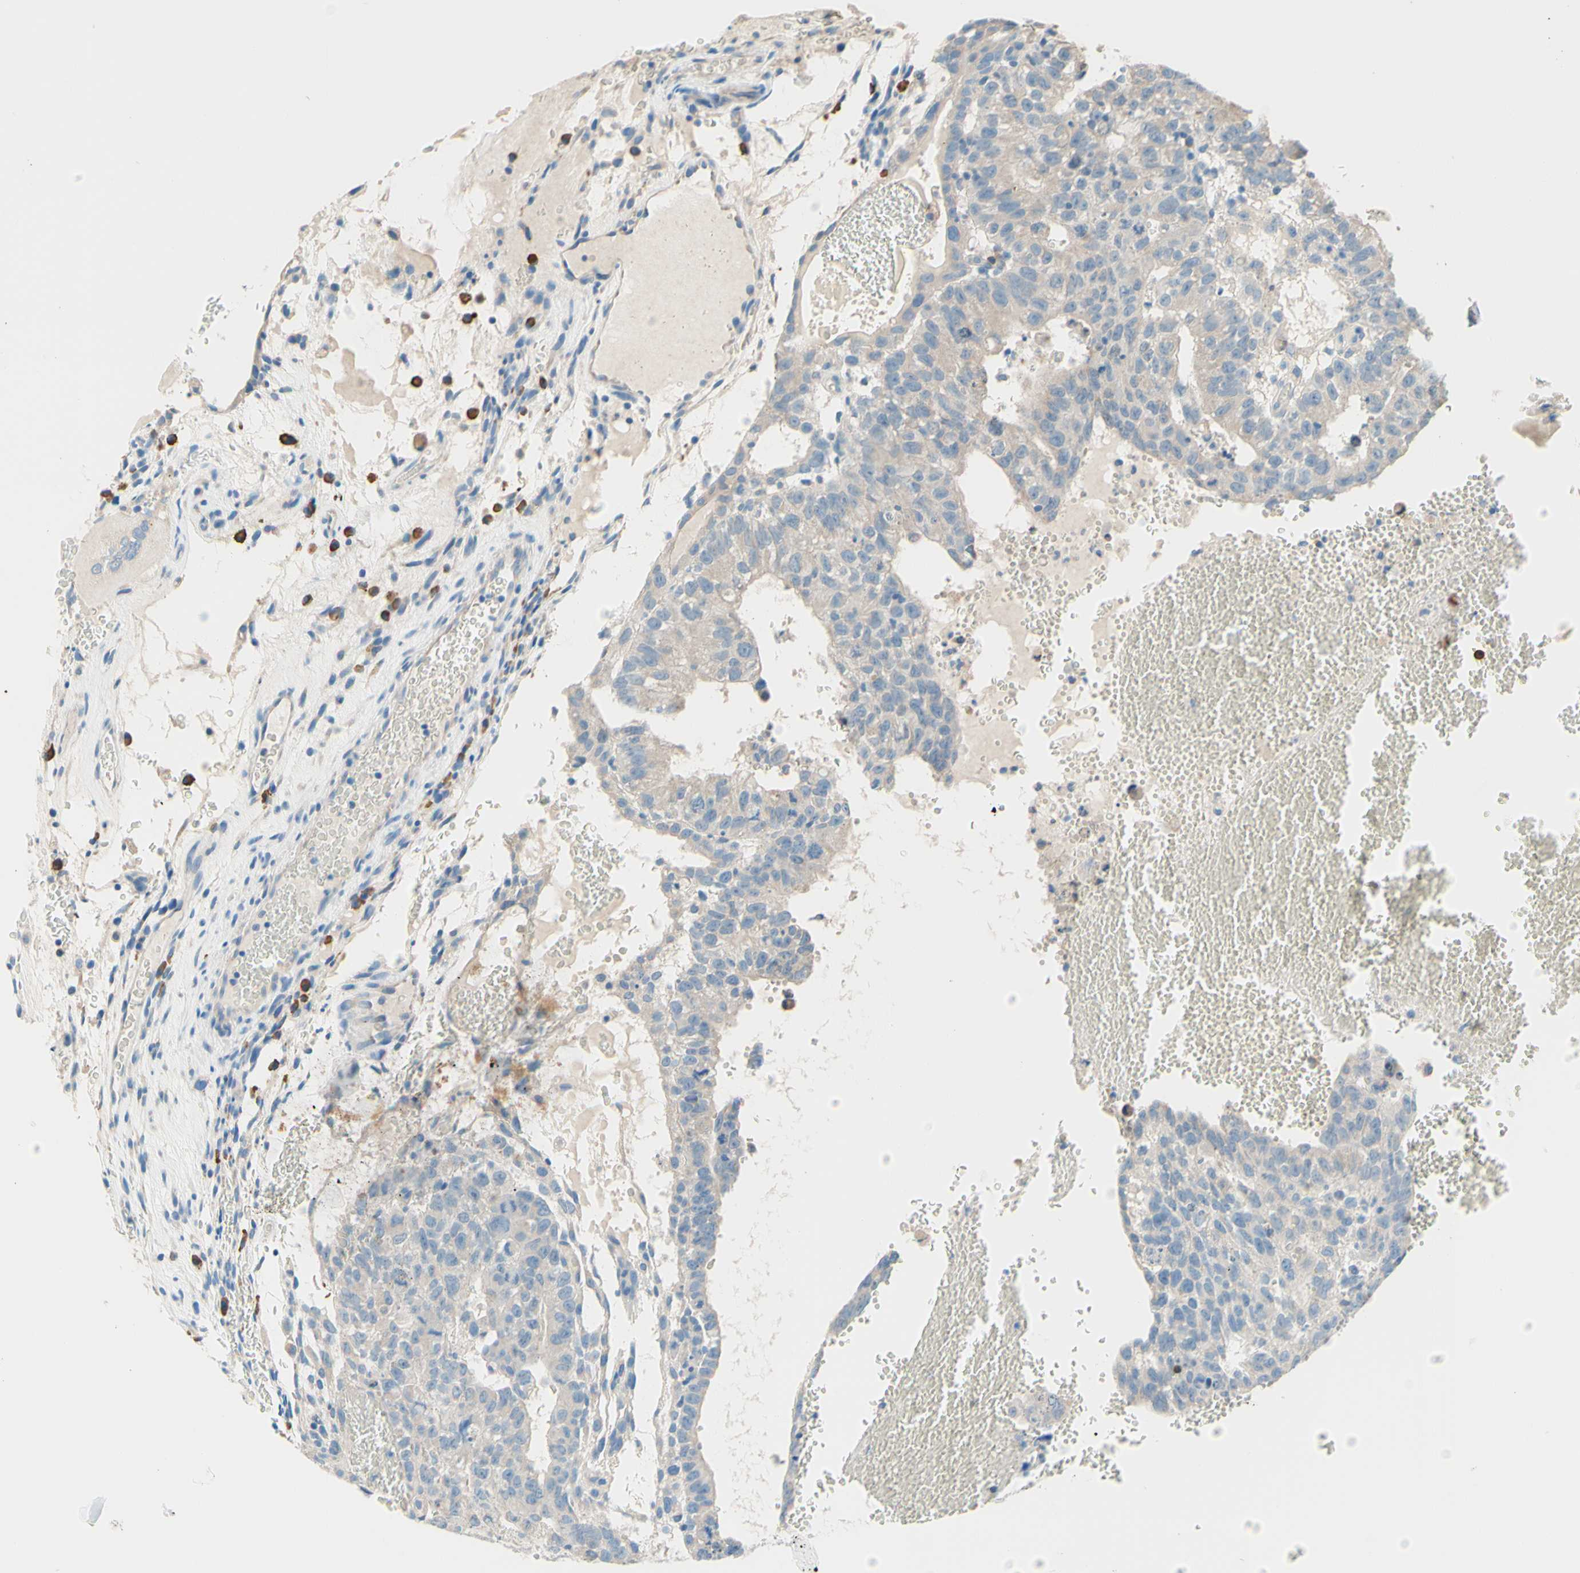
{"staining": {"intensity": "weak", "quantity": ">75%", "location": "cytoplasmic/membranous"}, "tissue": "testis cancer", "cell_type": "Tumor cells", "image_type": "cancer", "snomed": [{"axis": "morphology", "description": "Seminoma, NOS"}, {"axis": "morphology", "description": "Carcinoma, Embryonal, NOS"}, {"axis": "topography", "description": "Testis"}], "caption": "Protein positivity by immunohistochemistry demonstrates weak cytoplasmic/membranous expression in about >75% of tumor cells in testis cancer.", "gene": "PASD1", "patient": {"sex": "male", "age": 52}}